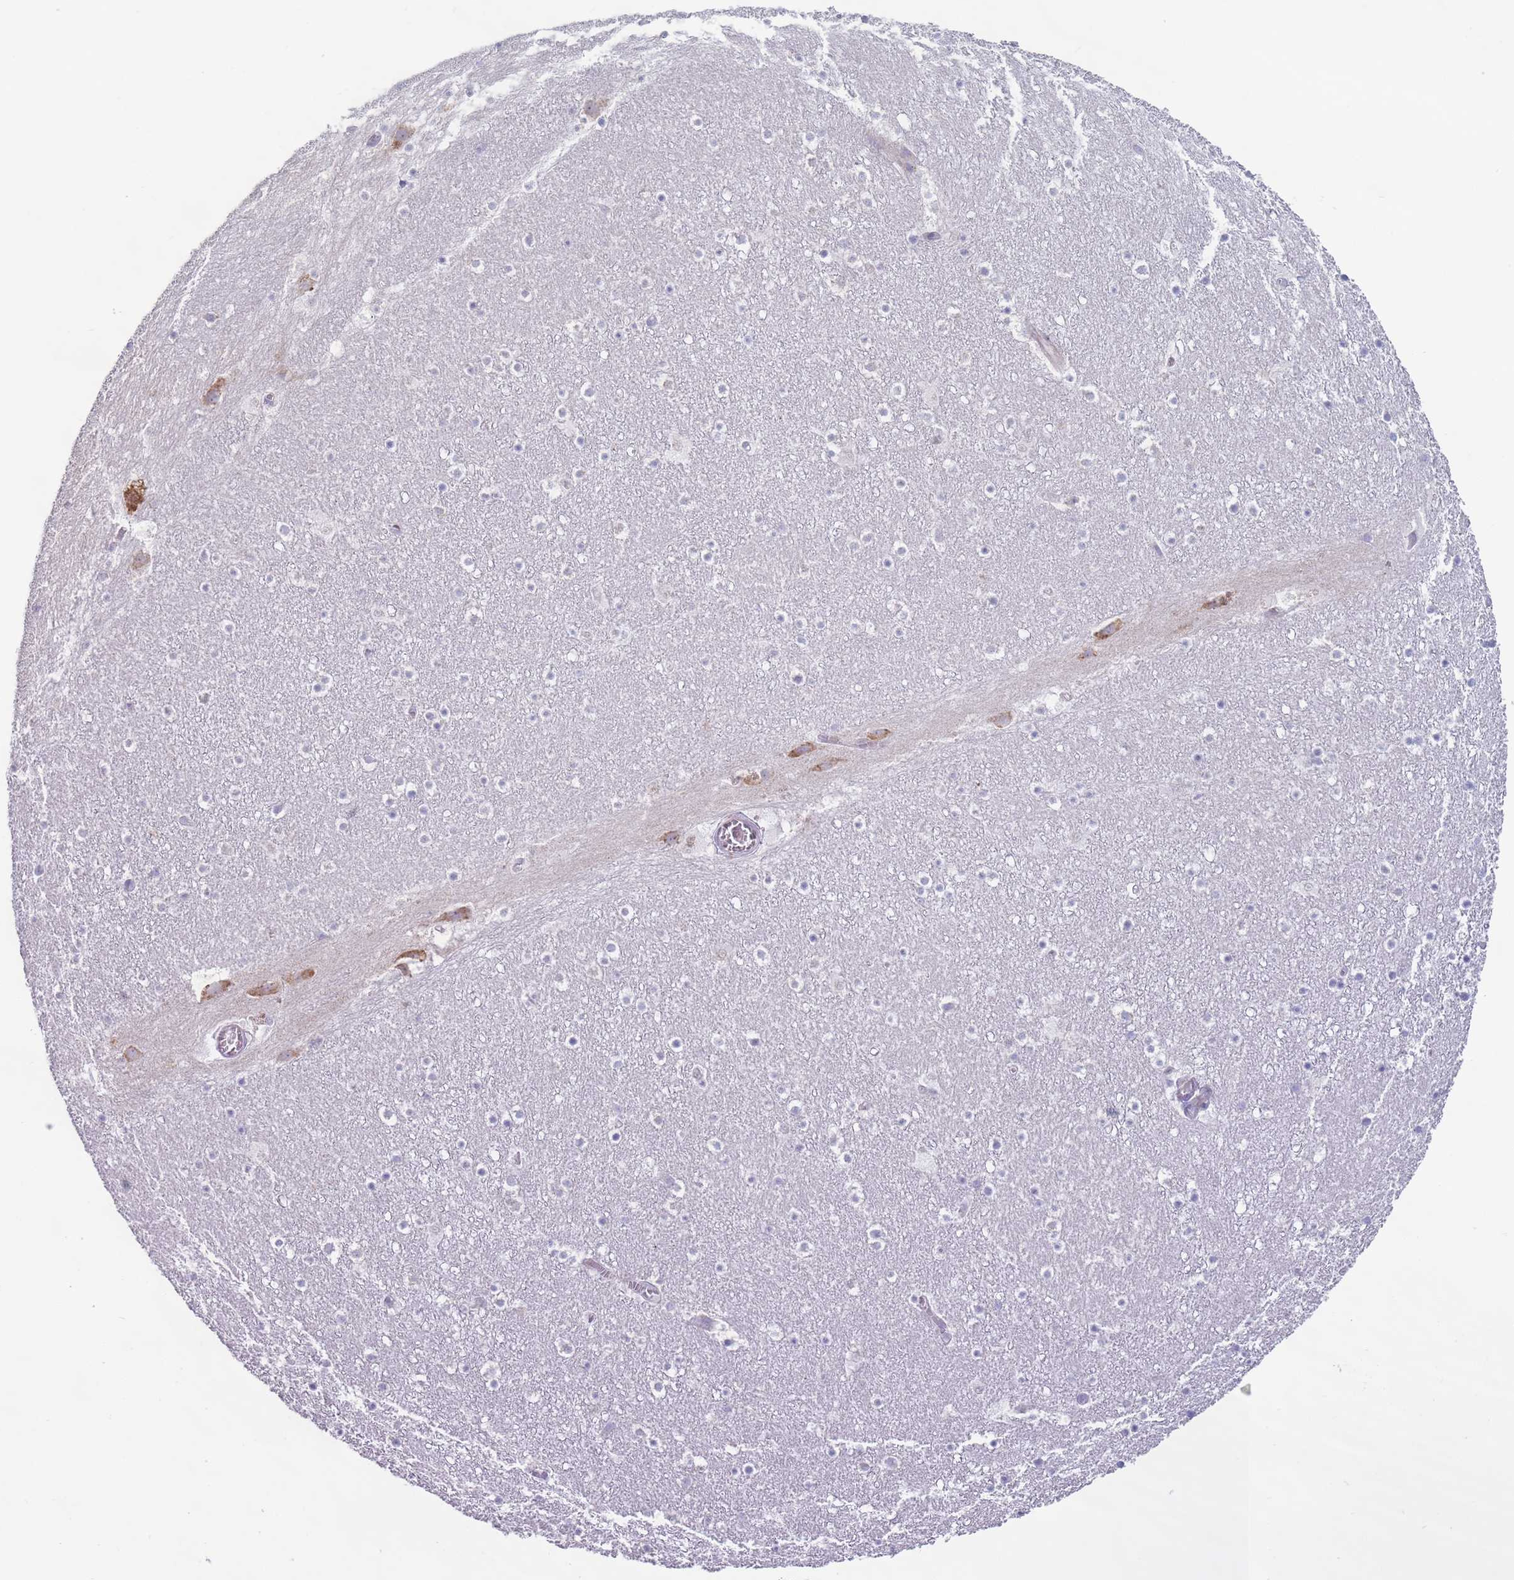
{"staining": {"intensity": "negative", "quantity": "none", "location": "none"}, "tissue": "caudate", "cell_type": "Glial cells", "image_type": "normal", "snomed": [{"axis": "morphology", "description": "Normal tissue, NOS"}, {"axis": "topography", "description": "Lateral ventricle wall"}], "caption": "An immunohistochemistry histopathology image of unremarkable caudate is shown. There is no staining in glial cells of caudate. (Immunohistochemistry (ihc), brightfield microscopy, high magnification).", "gene": "HYOU1", "patient": {"sex": "male", "age": 45}}